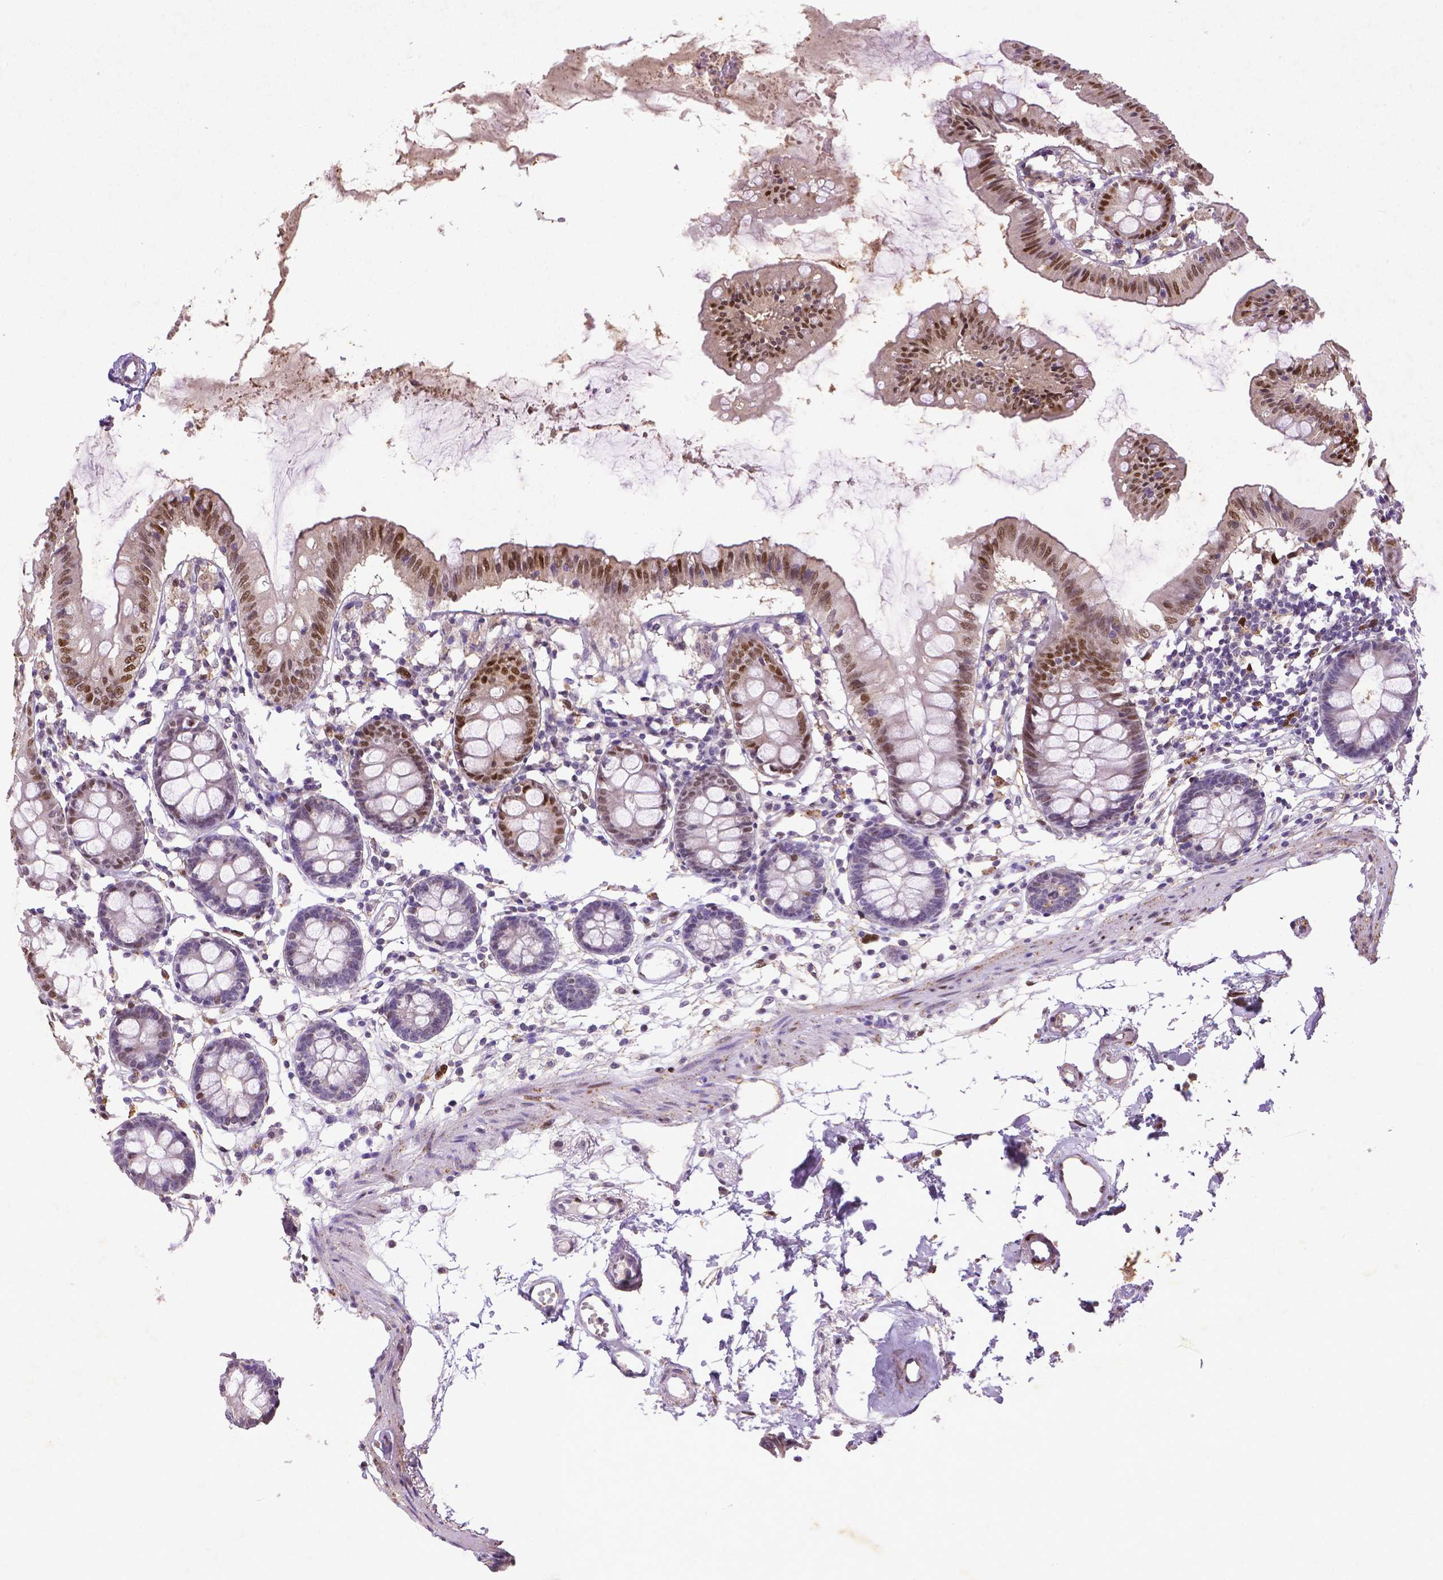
{"staining": {"intensity": "moderate", "quantity": "25%-75%", "location": "nuclear"}, "tissue": "colon", "cell_type": "Endothelial cells", "image_type": "normal", "snomed": [{"axis": "morphology", "description": "Normal tissue, NOS"}, {"axis": "topography", "description": "Colon"}], "caption": "Moderate nuclear expression for a protein is seen in approximately 25%-75% of endothelial cells of benign colon using immunohistochemistry.", "gene": "CDKN1A", "patient": {"sex": "female", "age": 84}}